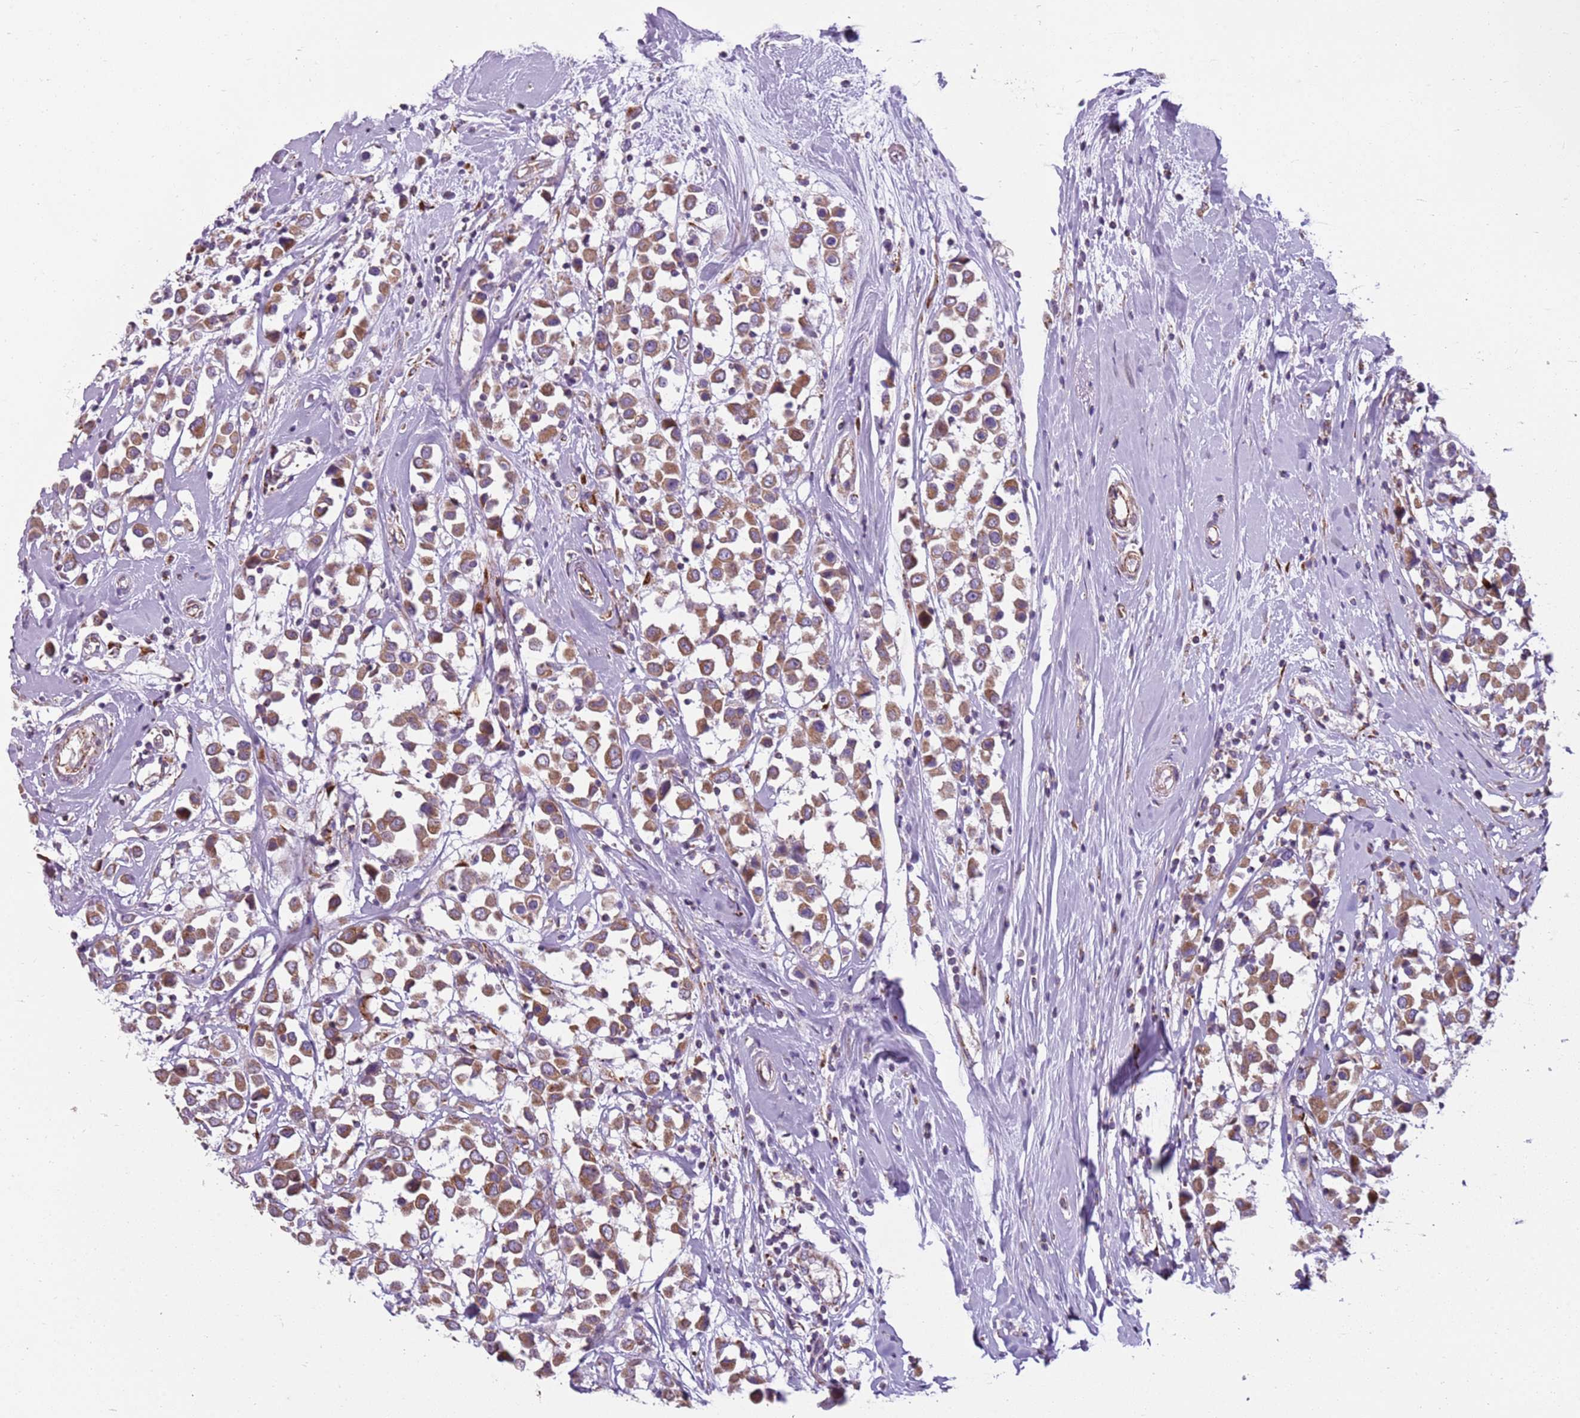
{"staining": {"intensity": "moderate", "quantity": ">75%", "location": "cytoplasmic/membranous"}, "tissue": "breast cancer", "cell_type": "Tumor cells", "image_type": "cancer", "snomed": [{"axis": "morphology", "description": "Duct carcinoma"}, {"axis": "topography", "description": "Breast"}], "caption": "An immunohistochemistry (IHC) photomicrograph of neoplastic tissue is shown. Protein staining in brown labels moderate cytoplasmic/membranous positivity in infiltrating ductal carcinoma (breast) within tumor cells.", "gene": "TMEM200C", "patient": {"sex": "female", "age": 61}}